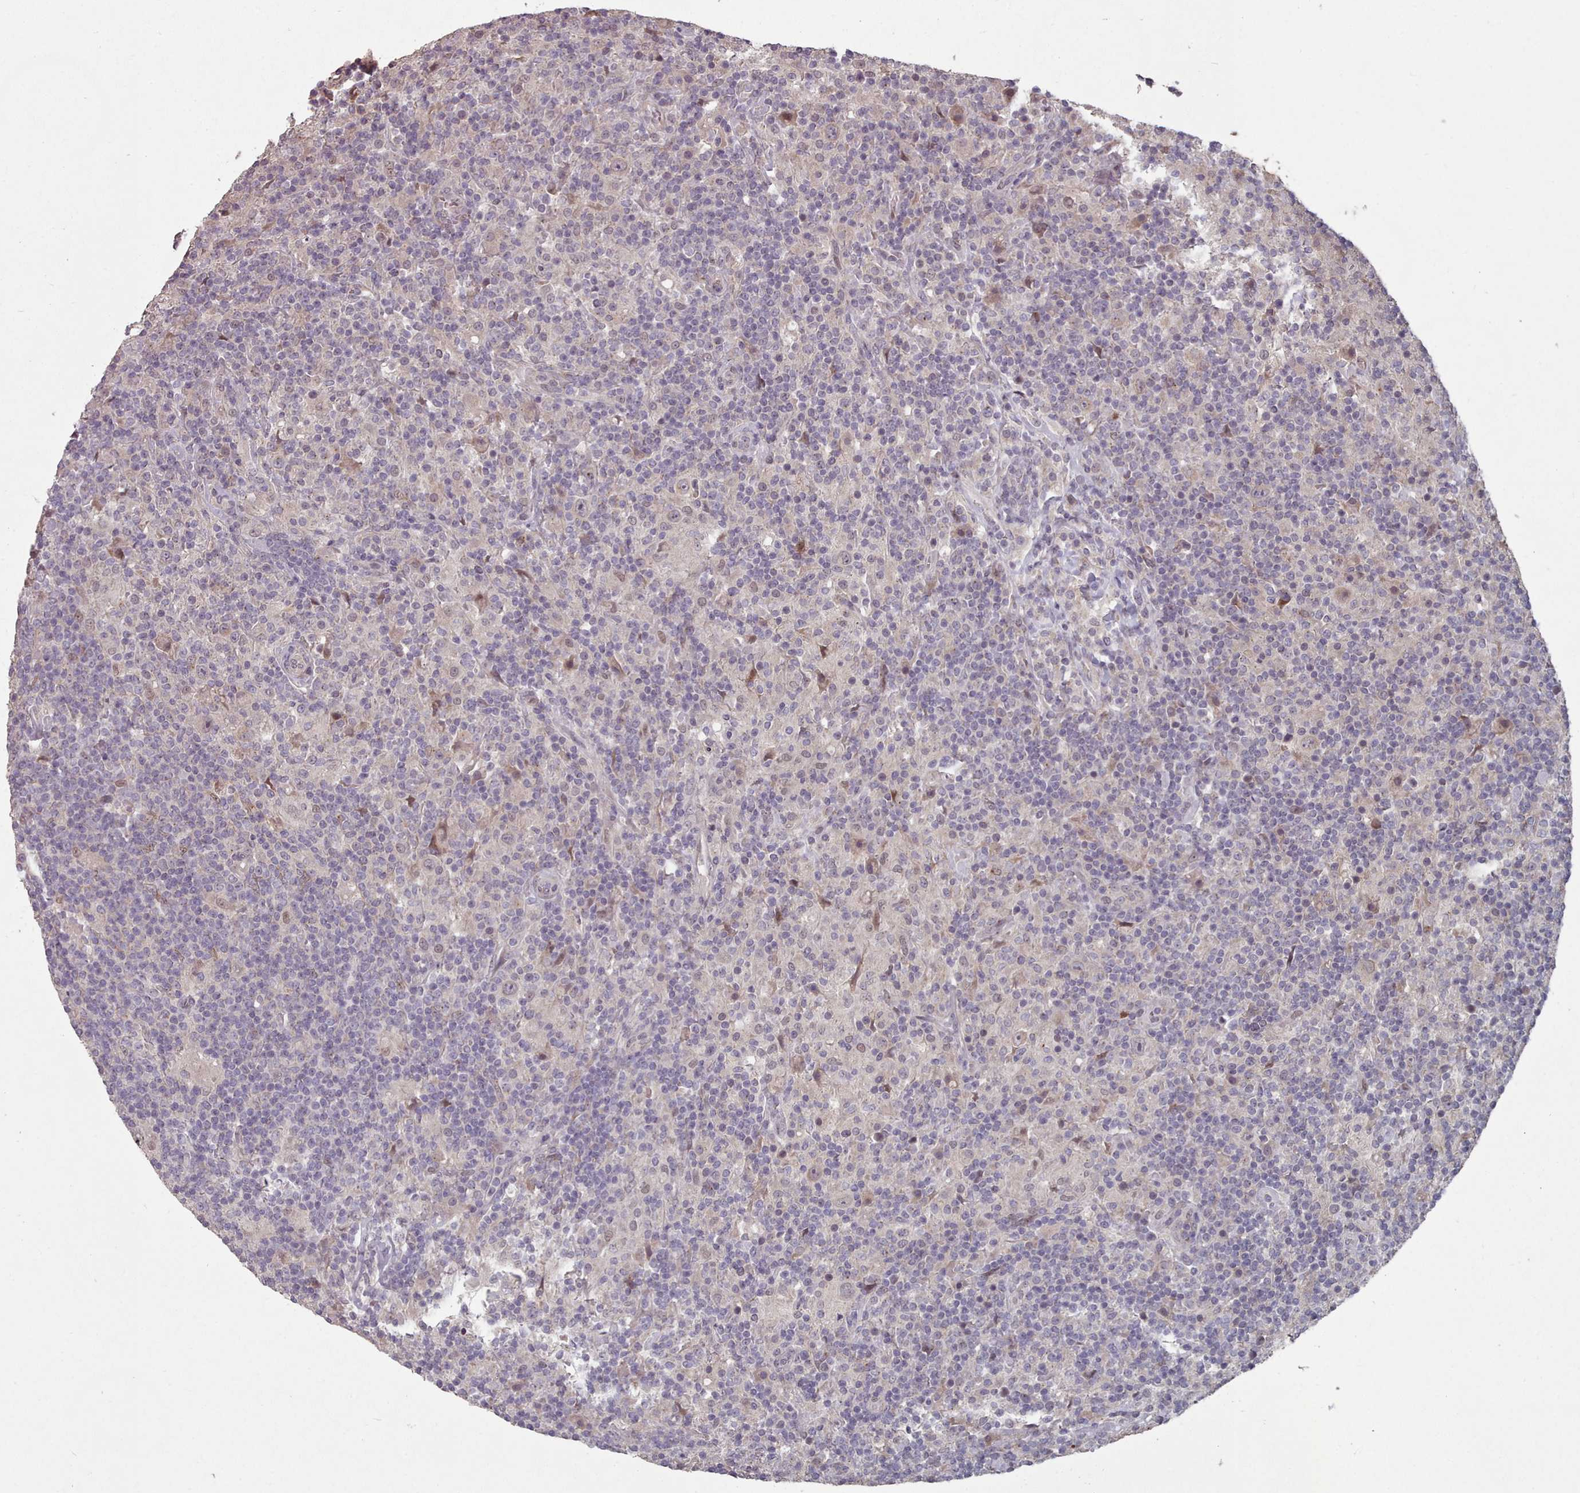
{"staining": {"intensity": "weak", "quantity": "<25%", "location": "nuclear"}, "tissue": "lymphoma", "cell_type": "Tumor cells", "image_type": "cancer", "snomed": [{"axis": "morphology", "description": "Hodgkin's disease, NOS"}, {"axis": "topography", "description": "Lymph node"}], "caption": "Protein analysis of lymphoma exhibits no significant expression in tumor cells.", "gene": "ERCC6L", "patient": {"sex": "male", "age": 70}}